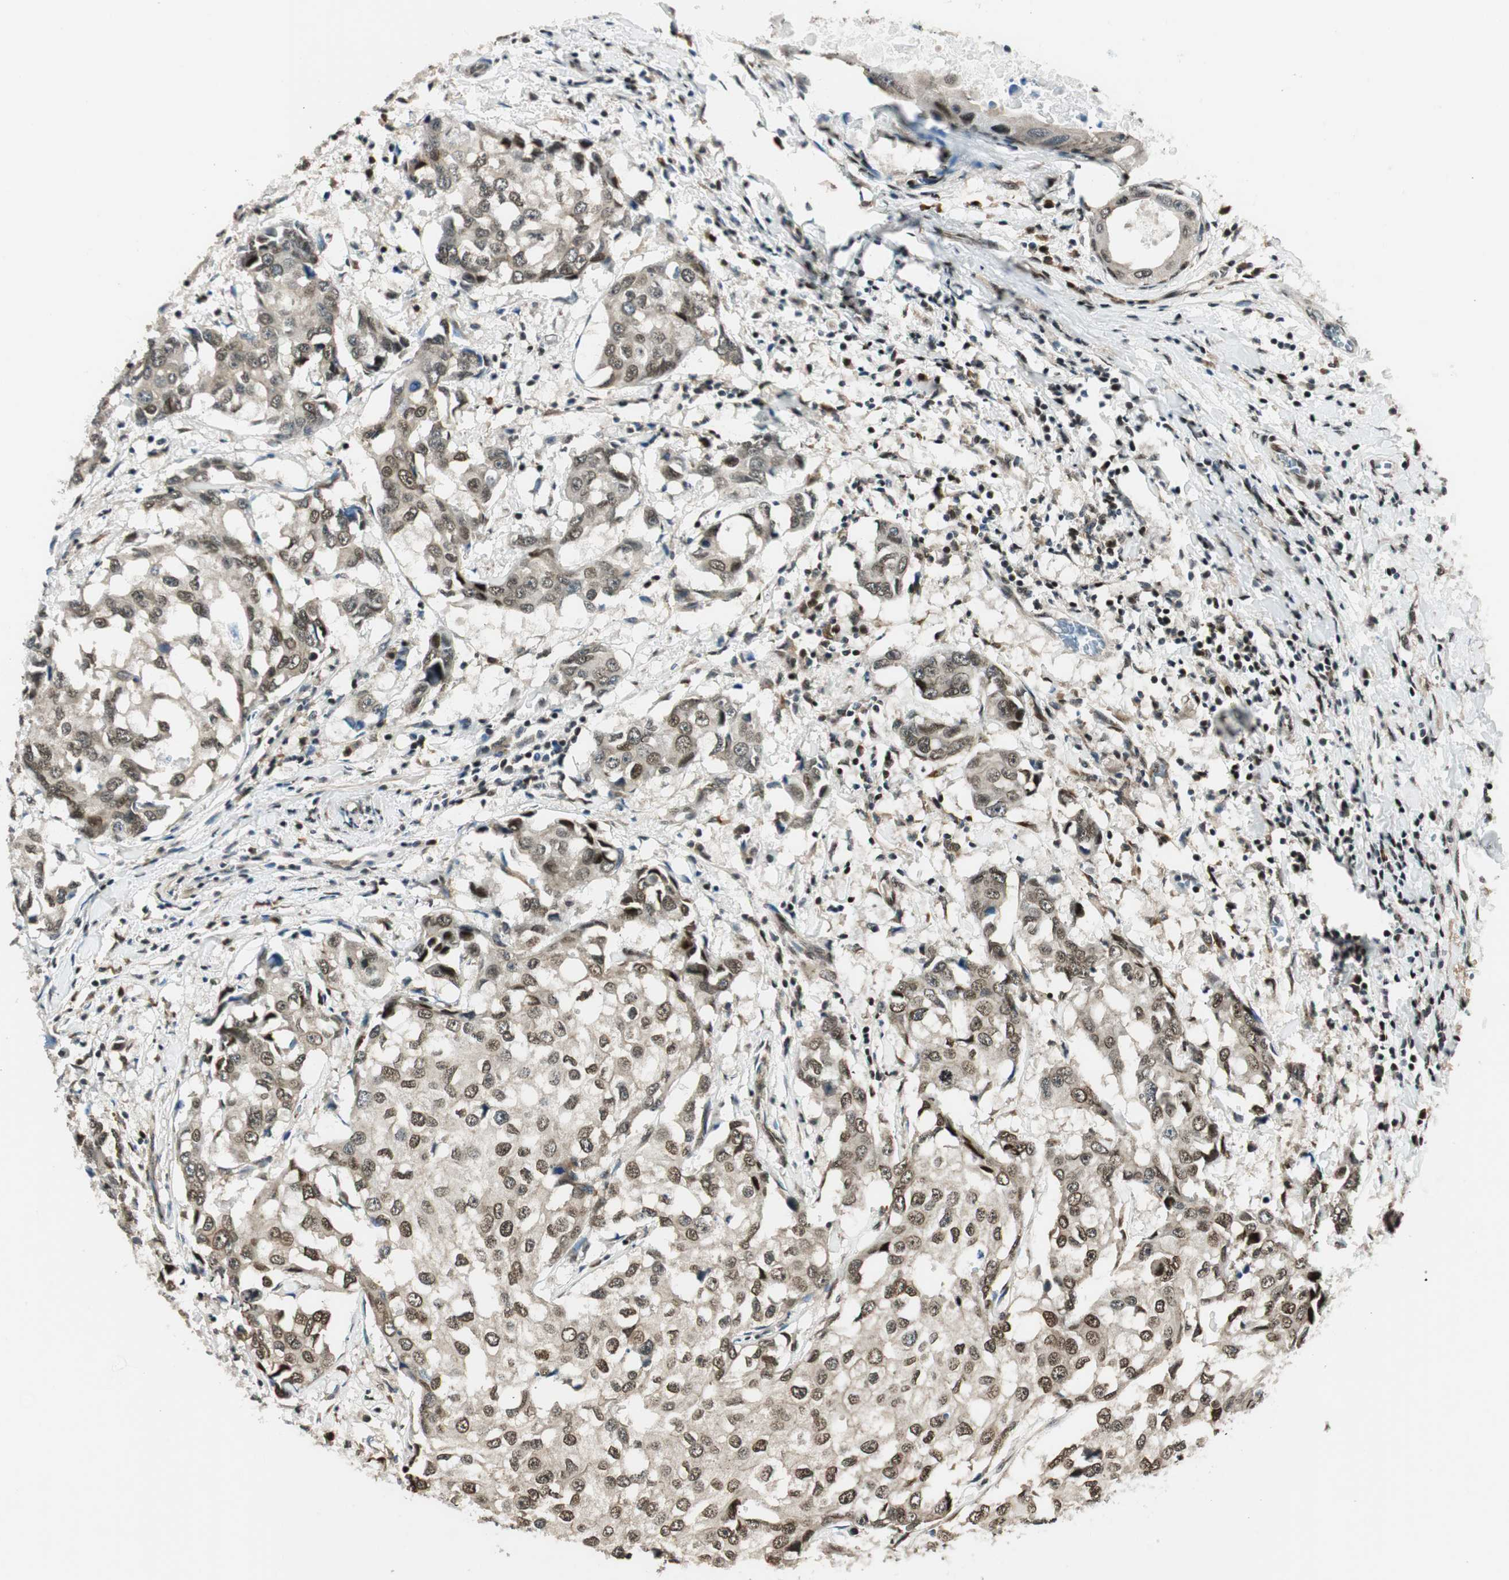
{"staining": {"intensity": "moderate", "quantity": ">75%", "location": "nuclear"}, "tissue": "breast cancer", "cell_type": "Tumor cells", "image_type": "cancer", "snomed": [{"axis": "morphology", "description": "Duct carcinoma"}, {"axis": "topography", "description": "Breast"}], "caption": "The image displays staining of intraductal carcinoma (breast), revealing moderate nuclear protein staining (brown color) within tumor cells.", "gene": "RING1", "patient": {"sex": "female", "age": 27}}